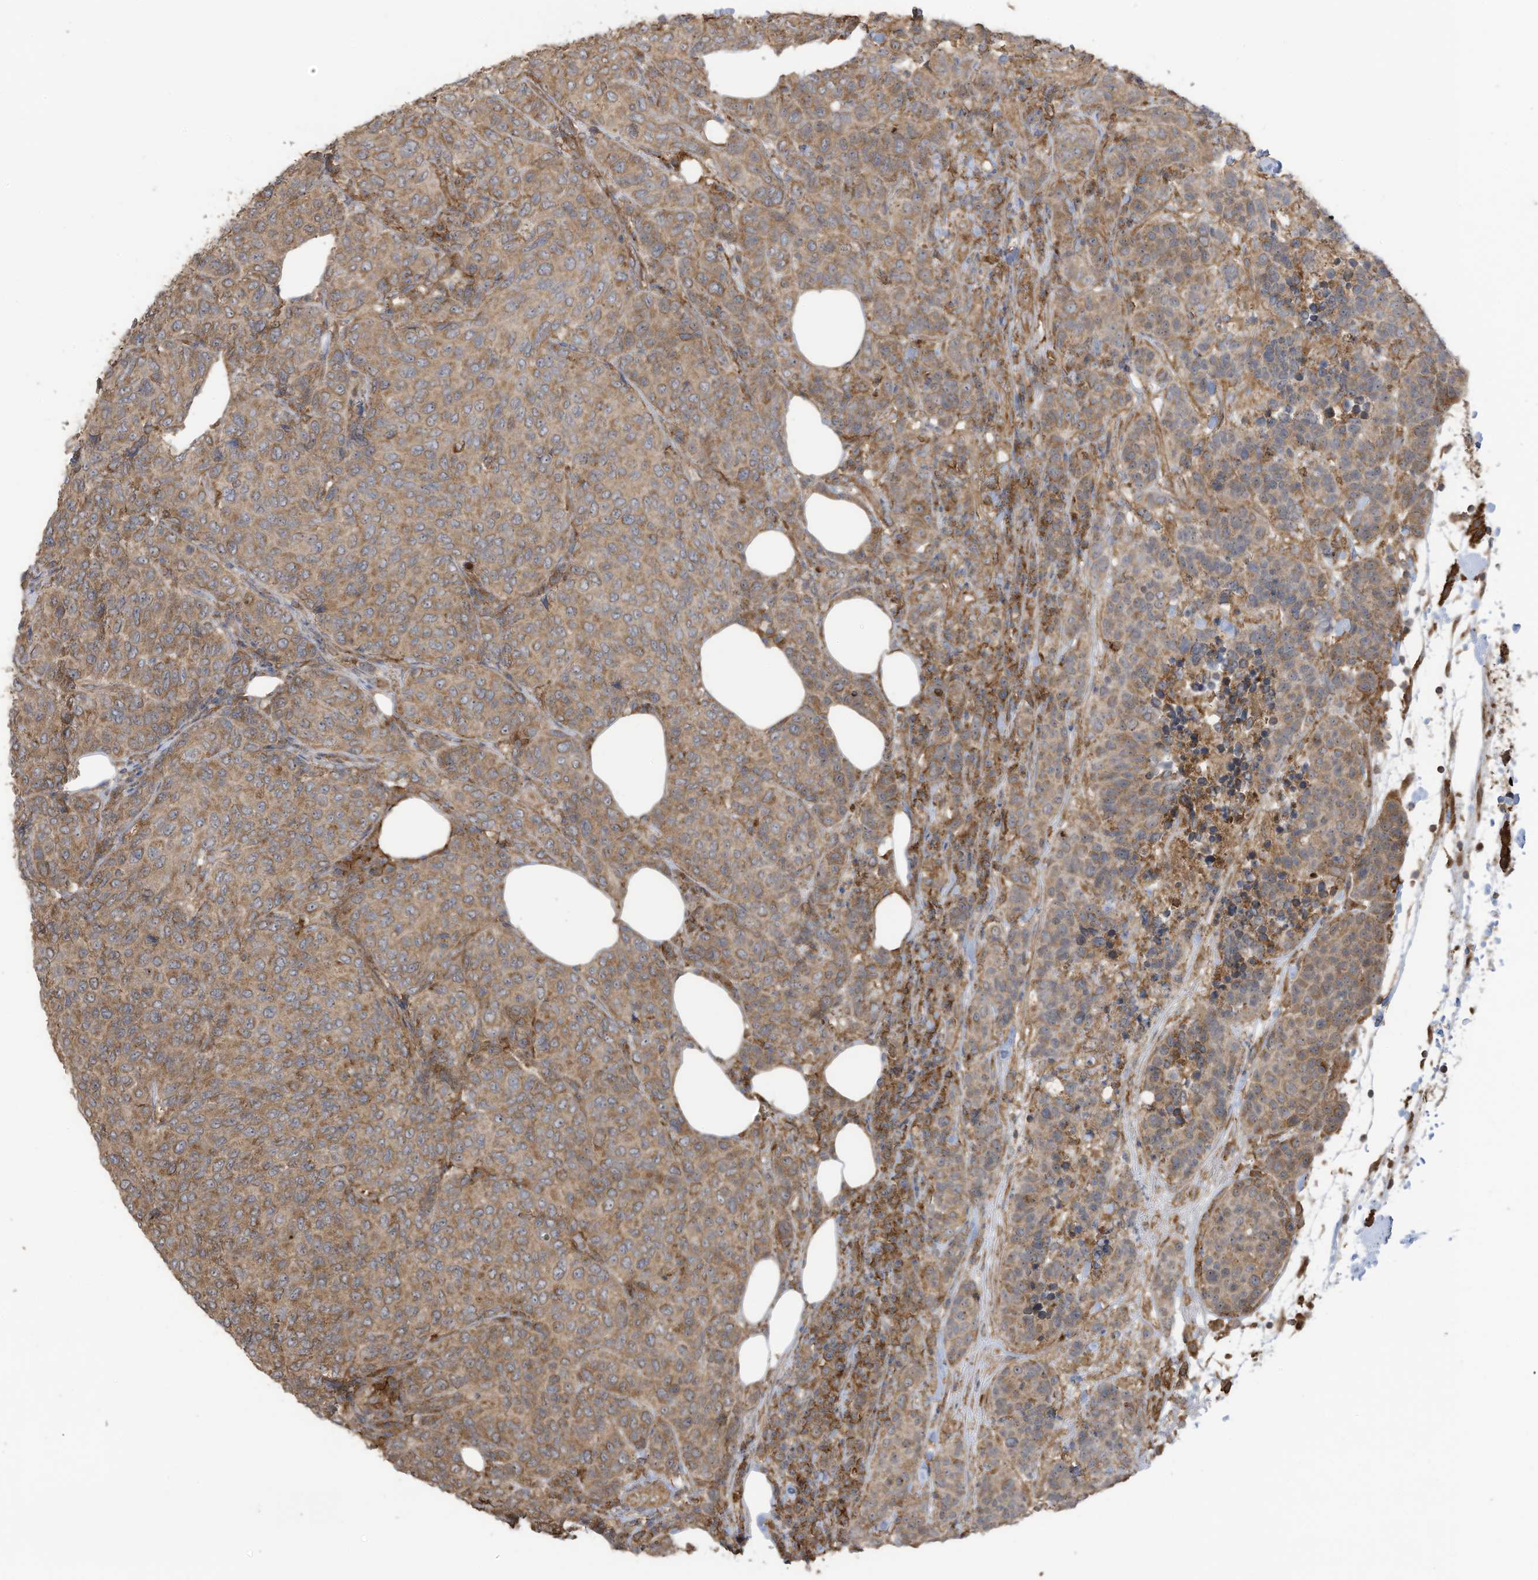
{"staining": {"intensity": "moderate", "quantity": ">75%", "location": "cytoplasmic/membranous"}, "tissue": "breast cancer", "cell_type": "Tumor cells", "image_type": "cancer", "snomed": [{"axis": "morphology", "description": "Duct carcinoma"}, {"axis": "topography", "description": "Breast"}], "caption": "Protein analysis of breast cancer tissue exhibits moderate cytoplasmic/membranous expression in approximately >75% of tumor cells.", "gene": "CGAS", "patient": {"sex": "female", "age": 55}}